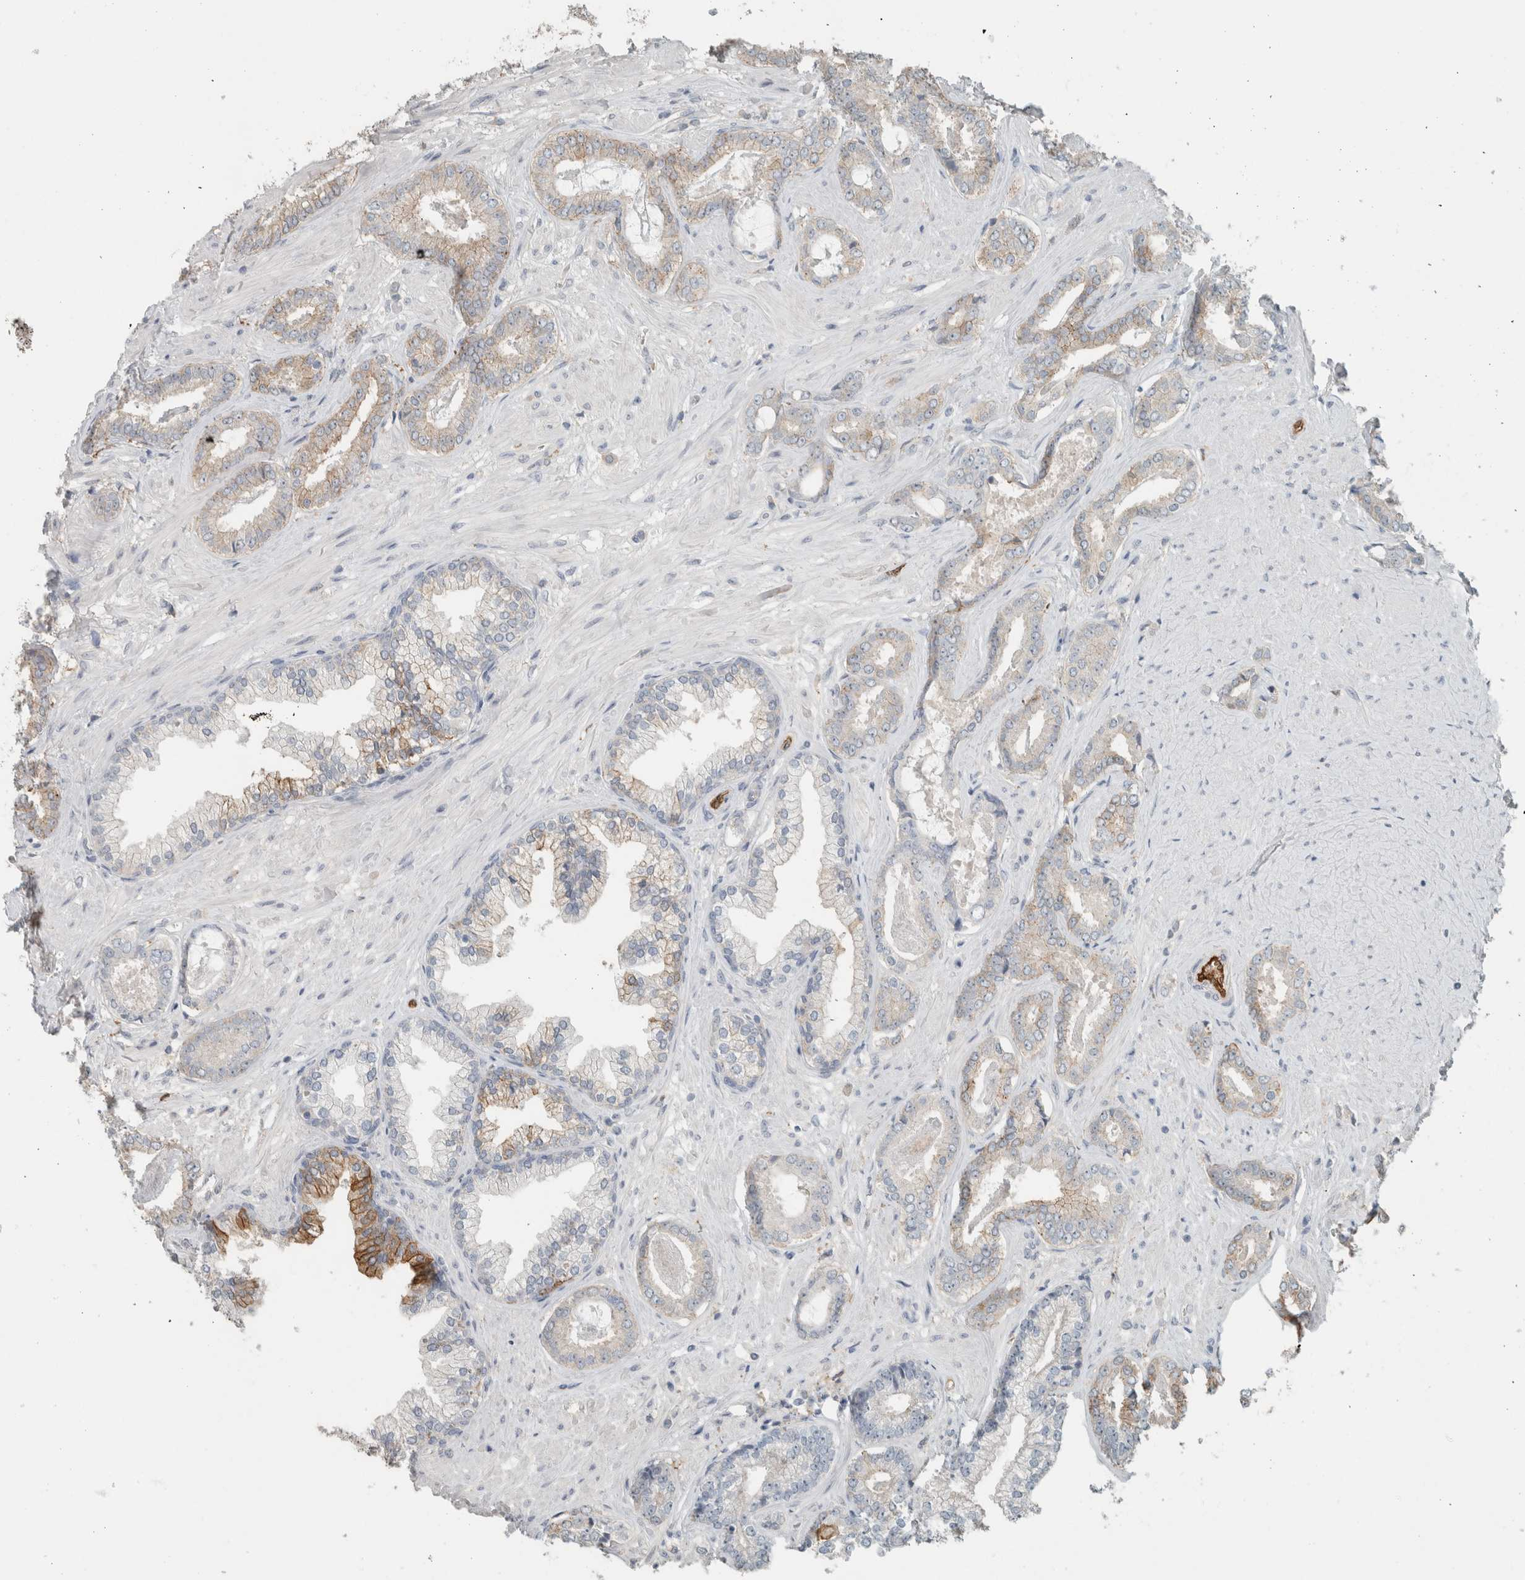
{"staining": {"intensity": "moderate", "quantity": "<25%", "location": "cytoplasmic/membranous"}, "tissue": "prostate cancer", "cell_type": "Tumor cells", "image_type": "cancer", "snomed": [{"axis": "morphology", "description": "Adenocarcinoma, Low grade"}, {"axis": "topography", "description": "Prostate"}], "caption": "There is low levels of moderate cytoplasmic/membranous staining in tumor cells of low-grade adenocarcinoma (prostate), as demonstrated by immunohistochemical staining (brown color).", "gene": "SCIN", "patient": {"sex": "male", "age": 71}}